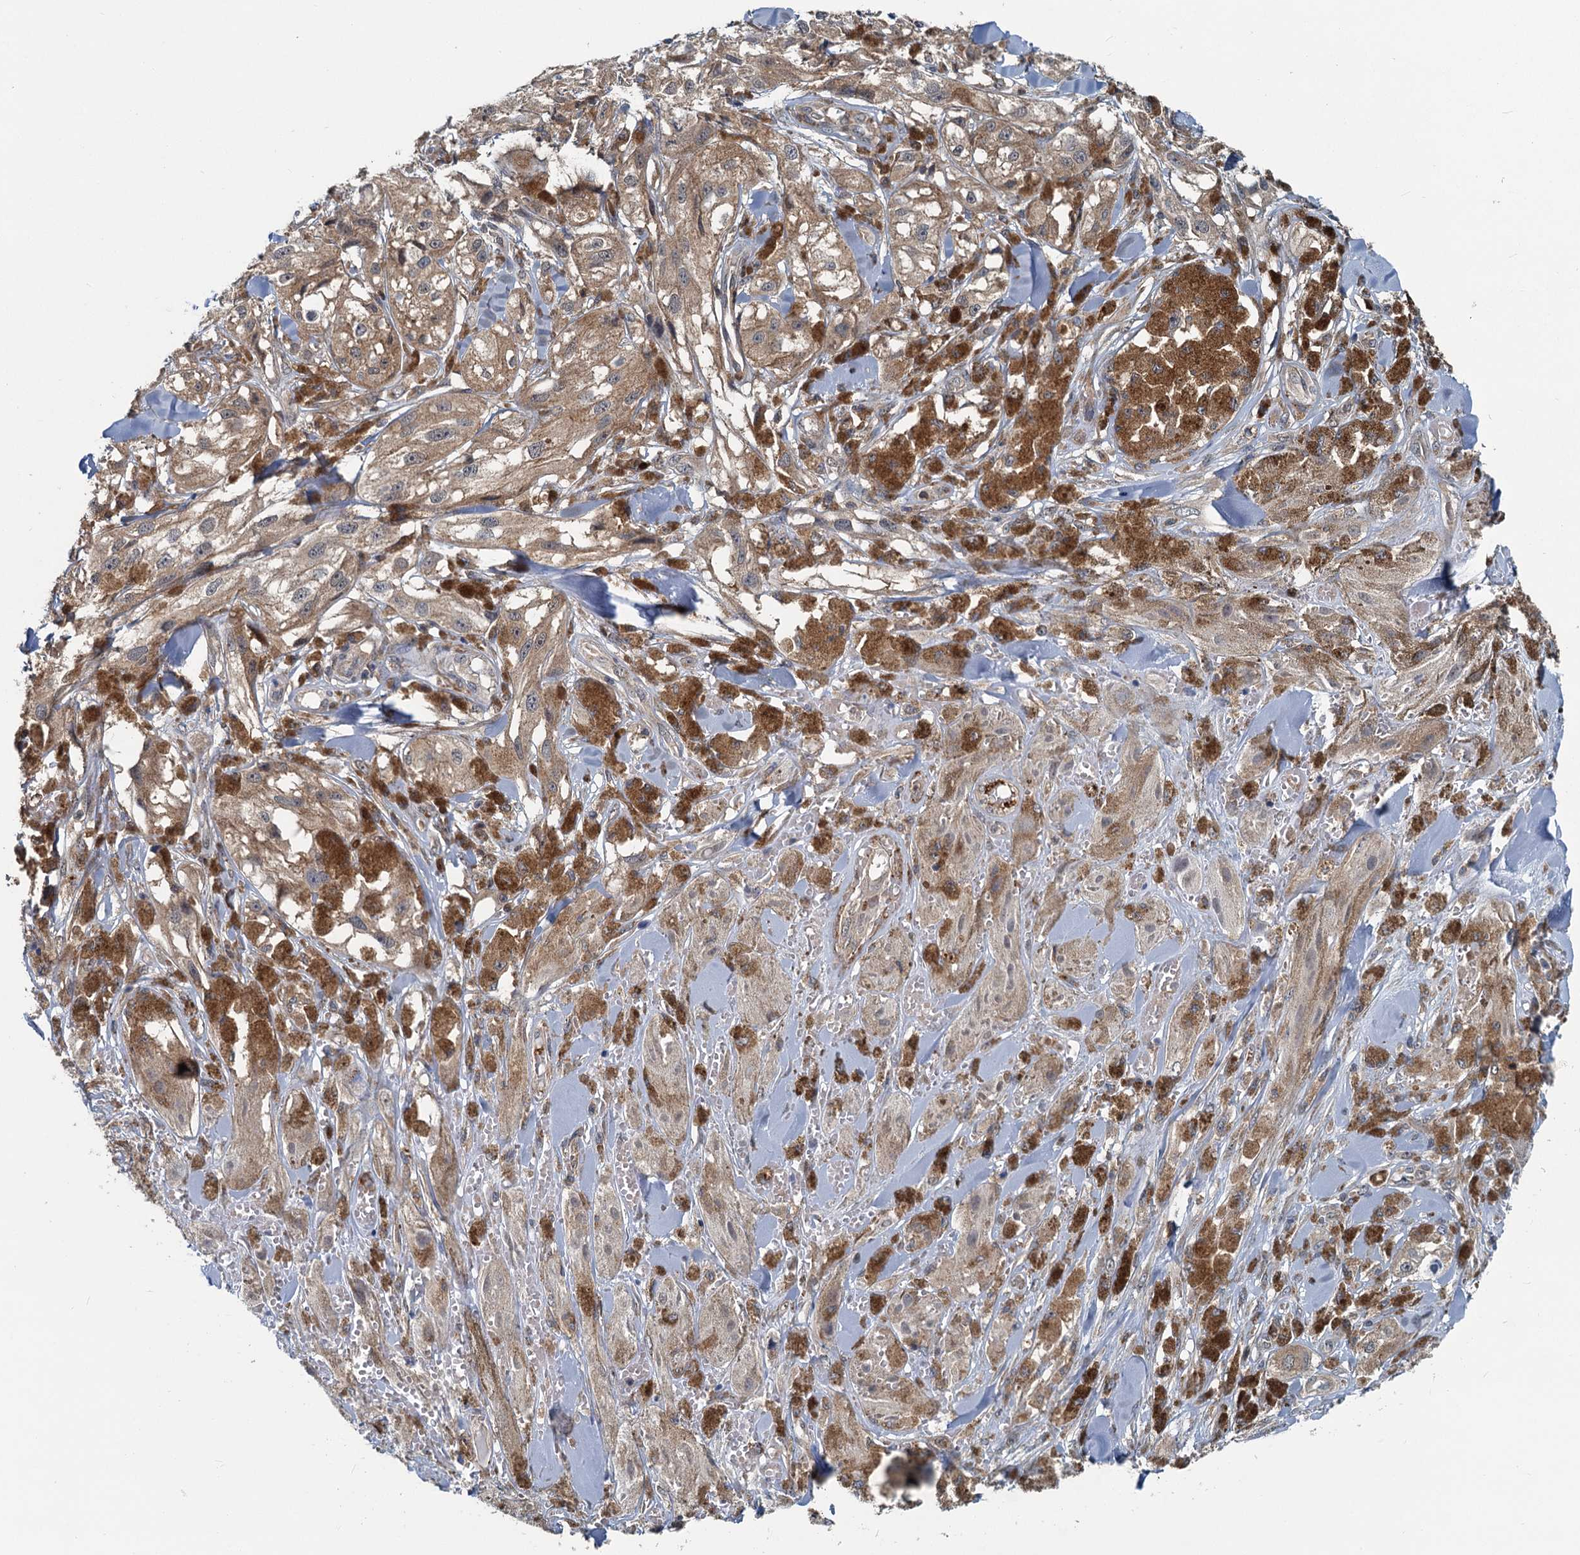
{"staining": {"intensity": "weak", "quantity": ">75%", "location": "cytoplasmic/membranous"}, "tissue": "melanoma", "cell_type": "Tumor cells", "image_type": "cancer", "snomed": [{"axis": "morphology", "description": "Malignant melanoma, NOS"}, {"axis": "topography", "description": "Skin"}], "caption": "Brown immunohistochemical staining in melanoma demonstrates weak cytoplasmic/membranous positivity in approximately >75% of tumor cells.", "gene": "GCLM", "patient": {"sex": "male", "age": 88}}